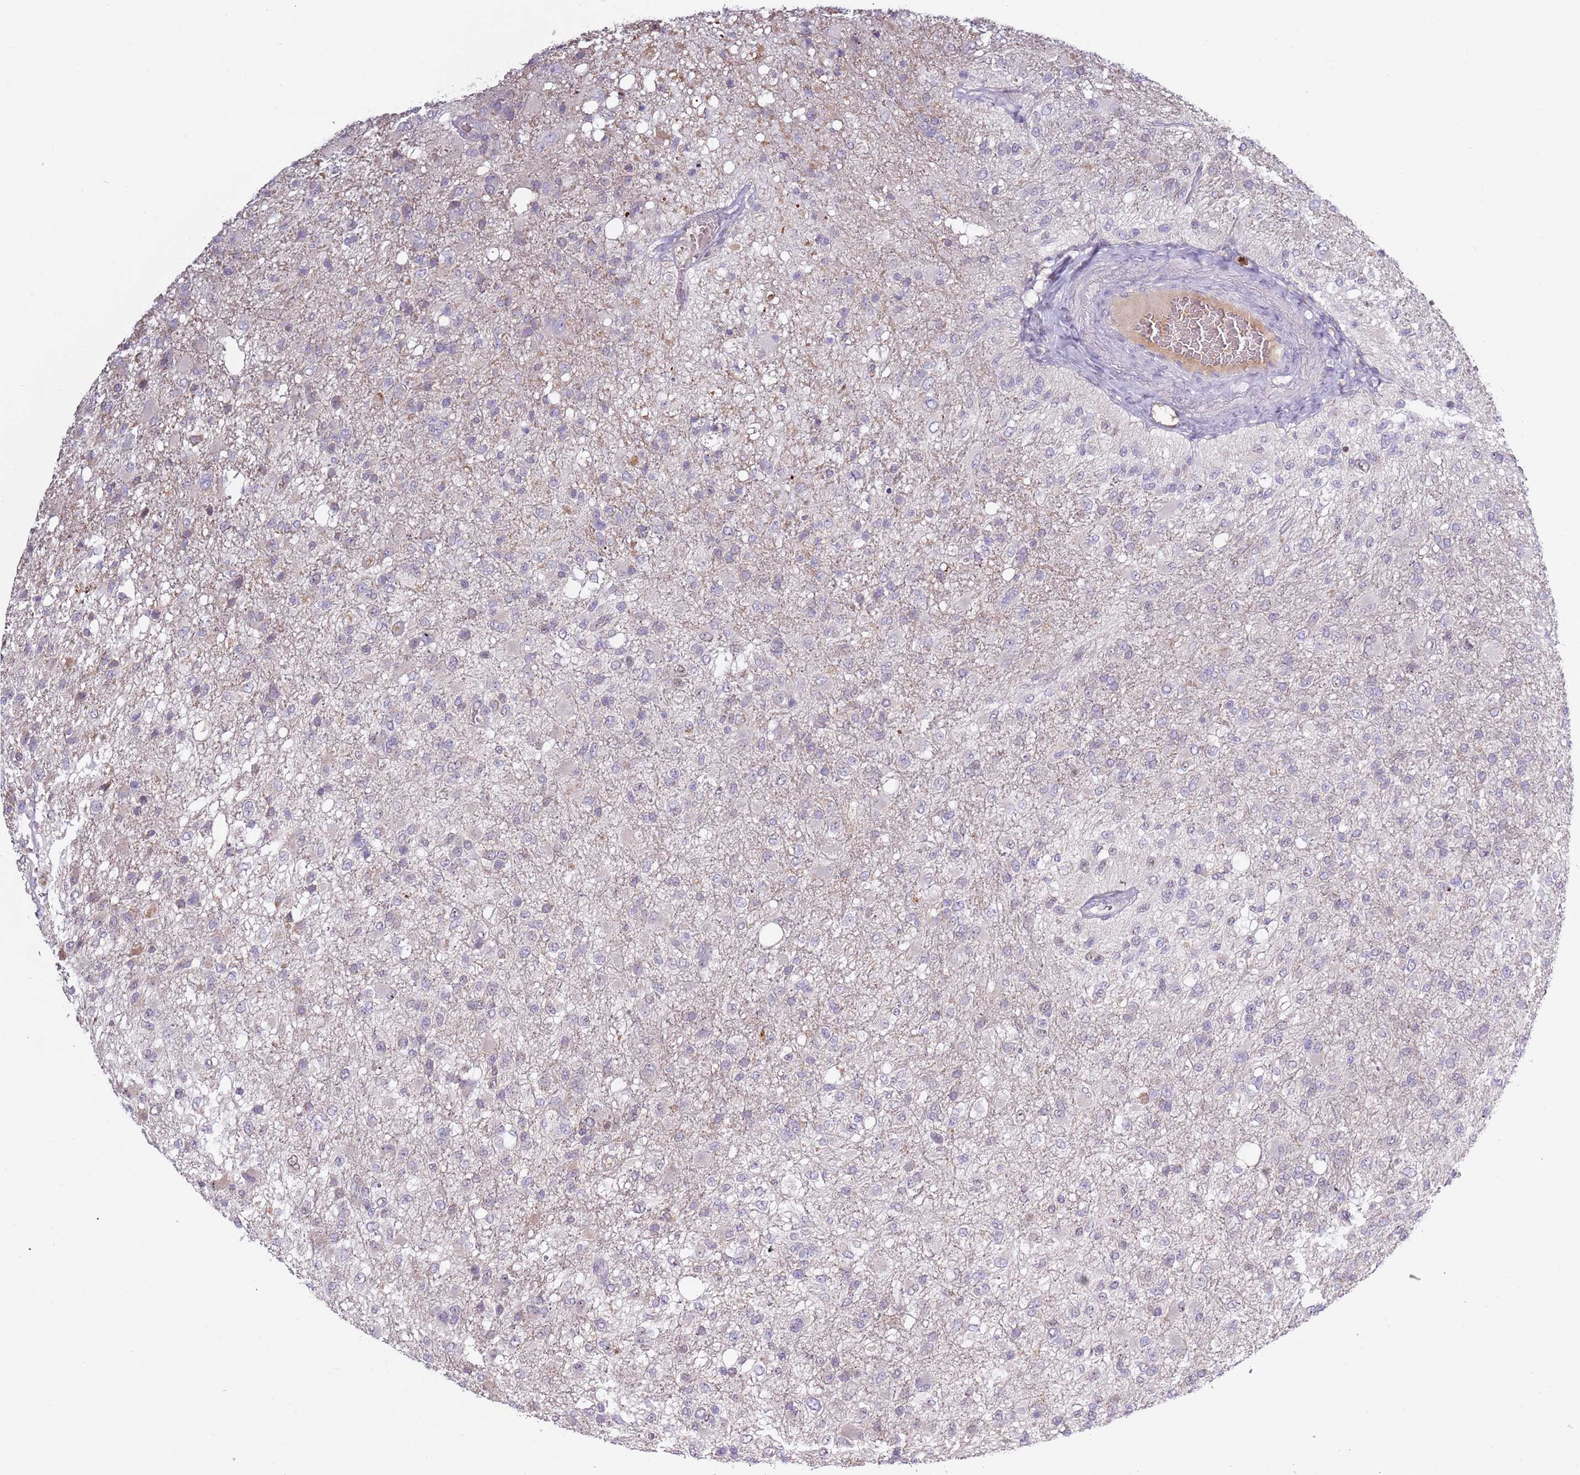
{"staining": {"intensity": "negative", "quantity": "none", "location": "none"}, "tissue": "glioma", "cell_type": "Tumor cells", "image_type": "cancer", "snomed": [{"axis": "morphology", "description": "Glioma, malignant, High grade"}, {"axis": "topography", "description": "Brain"}], "caption": "Histopathology image shows no protein staining in tumor cells of glioma tissue.", "gene": "SYS1", "patient": {"sex": "female", "age": 74}}